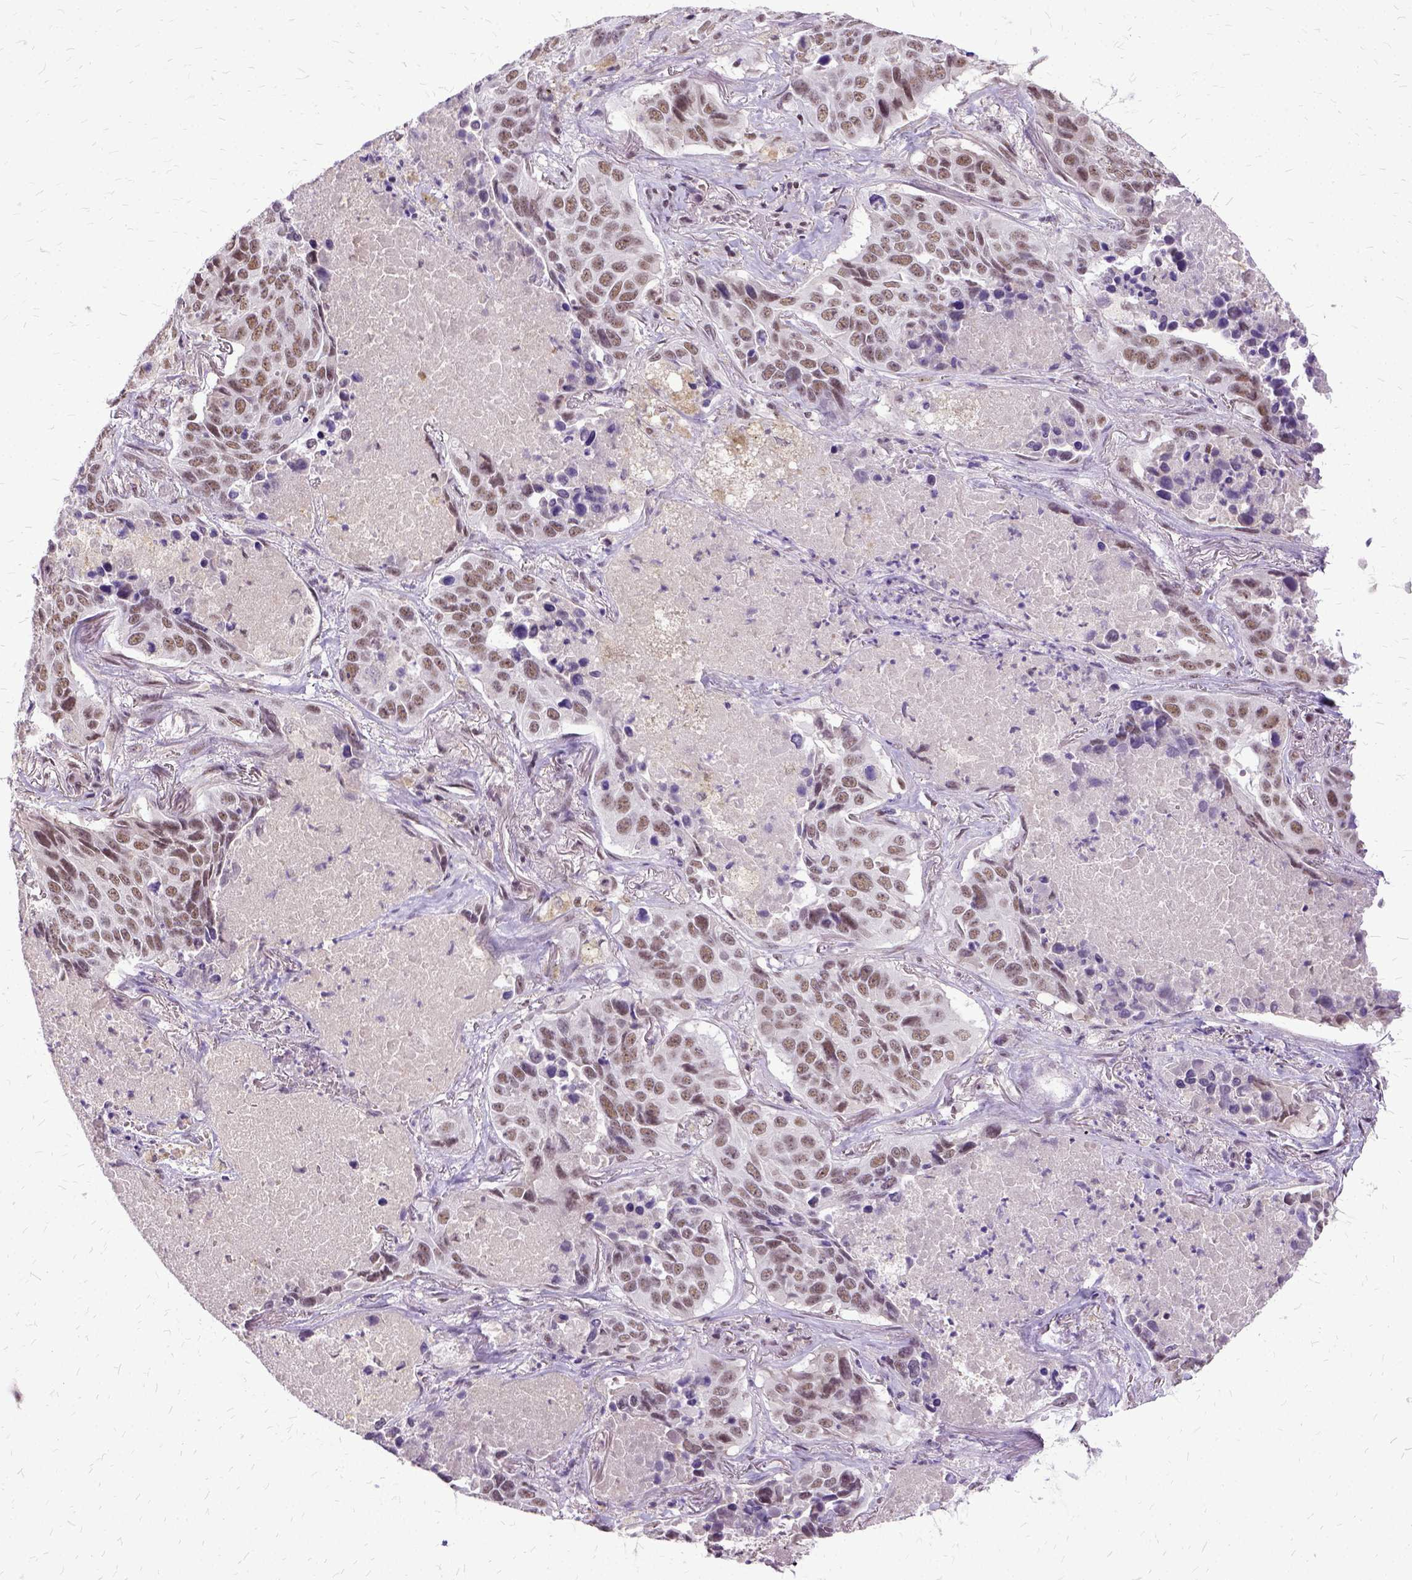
{"staining": {"intensity": "moderate", "quantity": ">75%", "location": "nuclear"}, "tissue": "lung cancer", "cell_type": "Tumor cells", "image_type": "cancer", "snomed": [{"axis": "morphology", "description": "Normal tissue, NOS"}, {"axis": "morphology", "description": "Squamous cell carcinoma, NOS"}, {"axis": "topography", "description": "Bronchus"}, {"axis": "topography", "description": "Lung"}], "caption": "This histopathology image shows immunohistochemistry (IHC) staining of lung cancer (squamous cell carcinoma), with medium moderate nuclear expression in about >75% of tumor cells.", "gene": "SETD1A", "patient": {"sex": "male", "age": 64}}